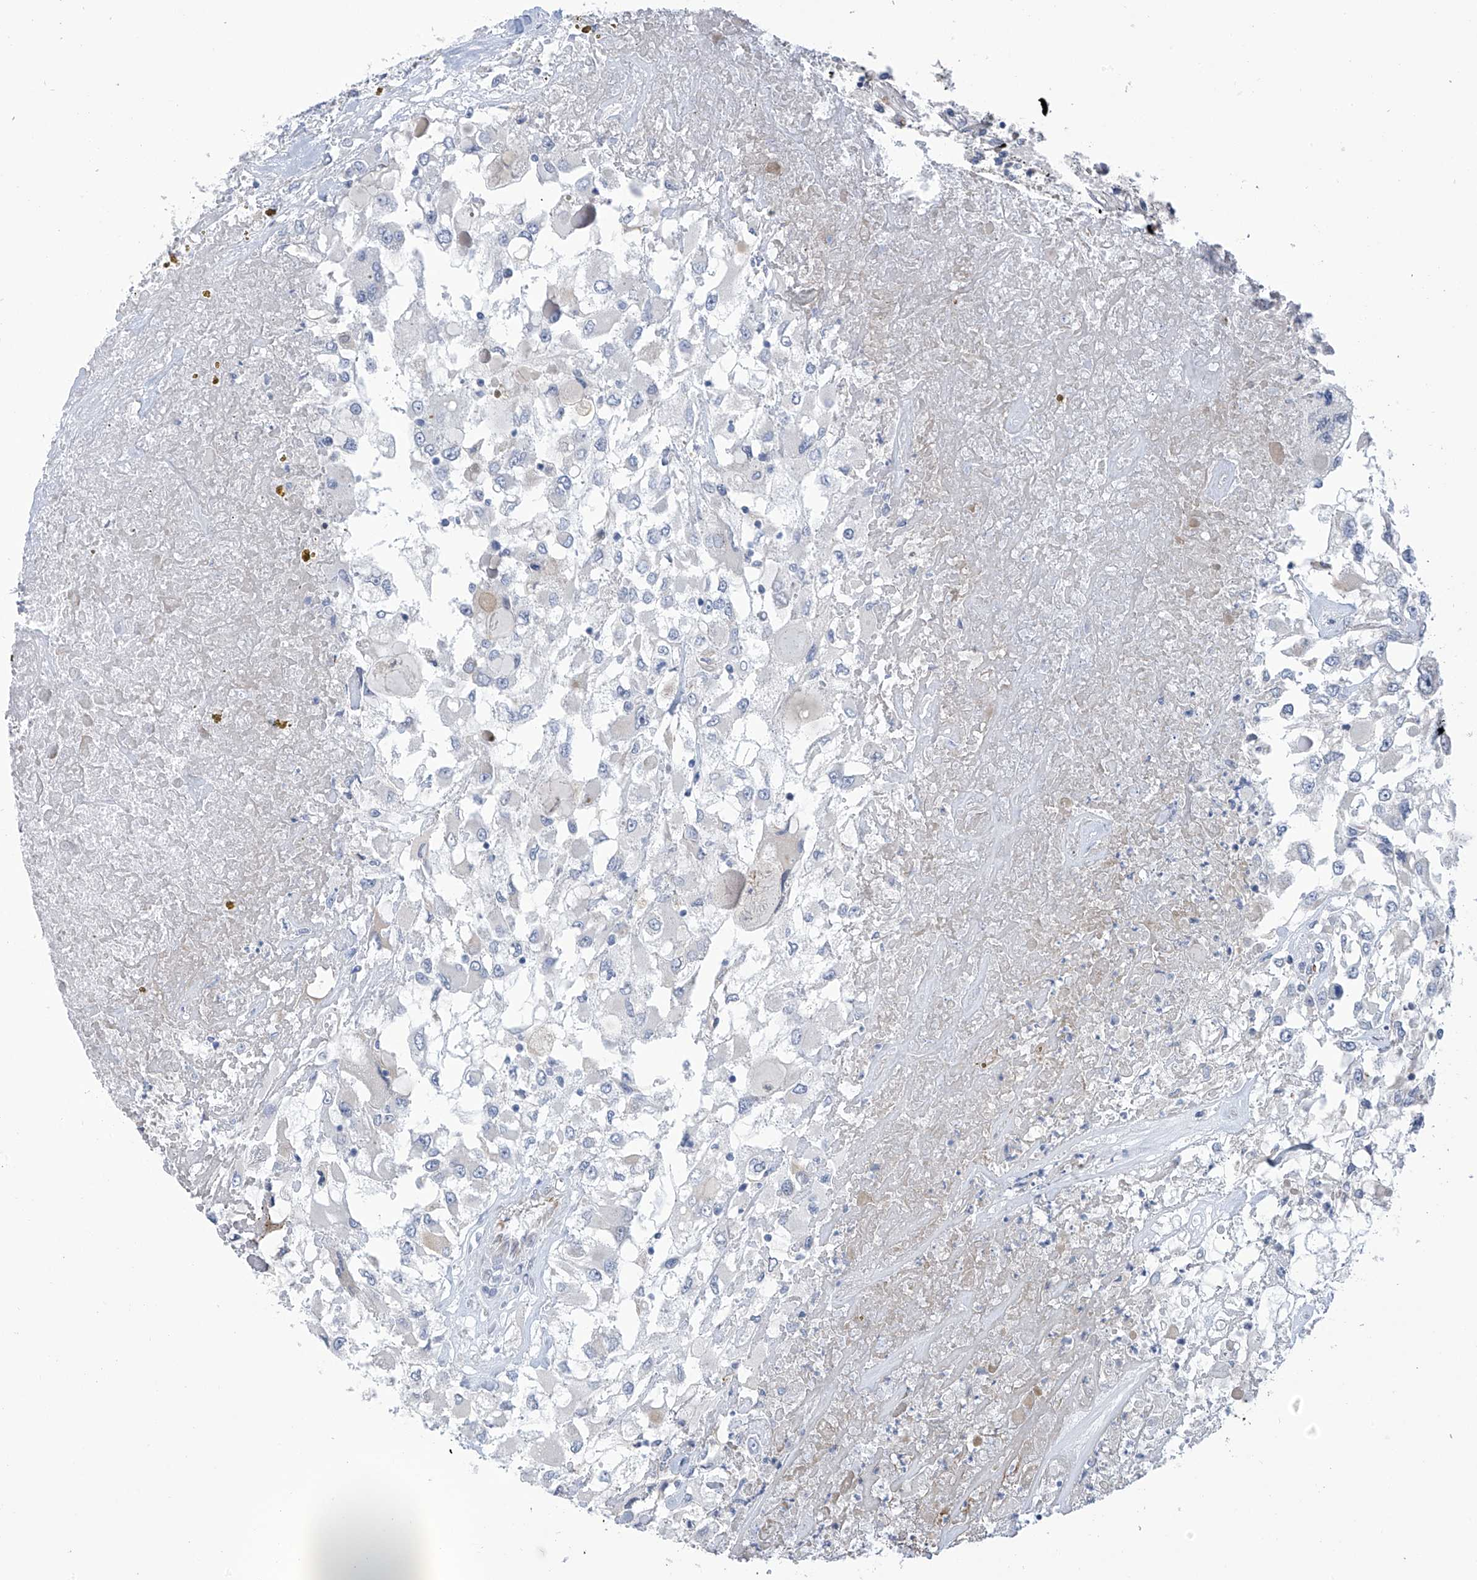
{"staining": {"intensity": "negative", "quantity": "none", "location": "none"}, "tissue": "renal cancer", "cell_type": "Tumor cells", "image_type": "cancer", "snomed": [{"axis": "morphology", "description": "Adenocarcinoma, NOS"}, {"axis": "topography", "description": "Kidney"}], "caption": "High magnification brightfield microscopy of adenocarcinoma (renal) stained with DAB (brown) and counterstained with hematoxylin (blue): tumor cells show no significant staining. (Stains: DAB (3,3'-diaminobenzidine) IHC with hematoxylin counter stain, Microscopy: brightfield microscopy at high magnification).", "gene": "SLCO4A1", "patient": {"sex": "female", "age": 52}}